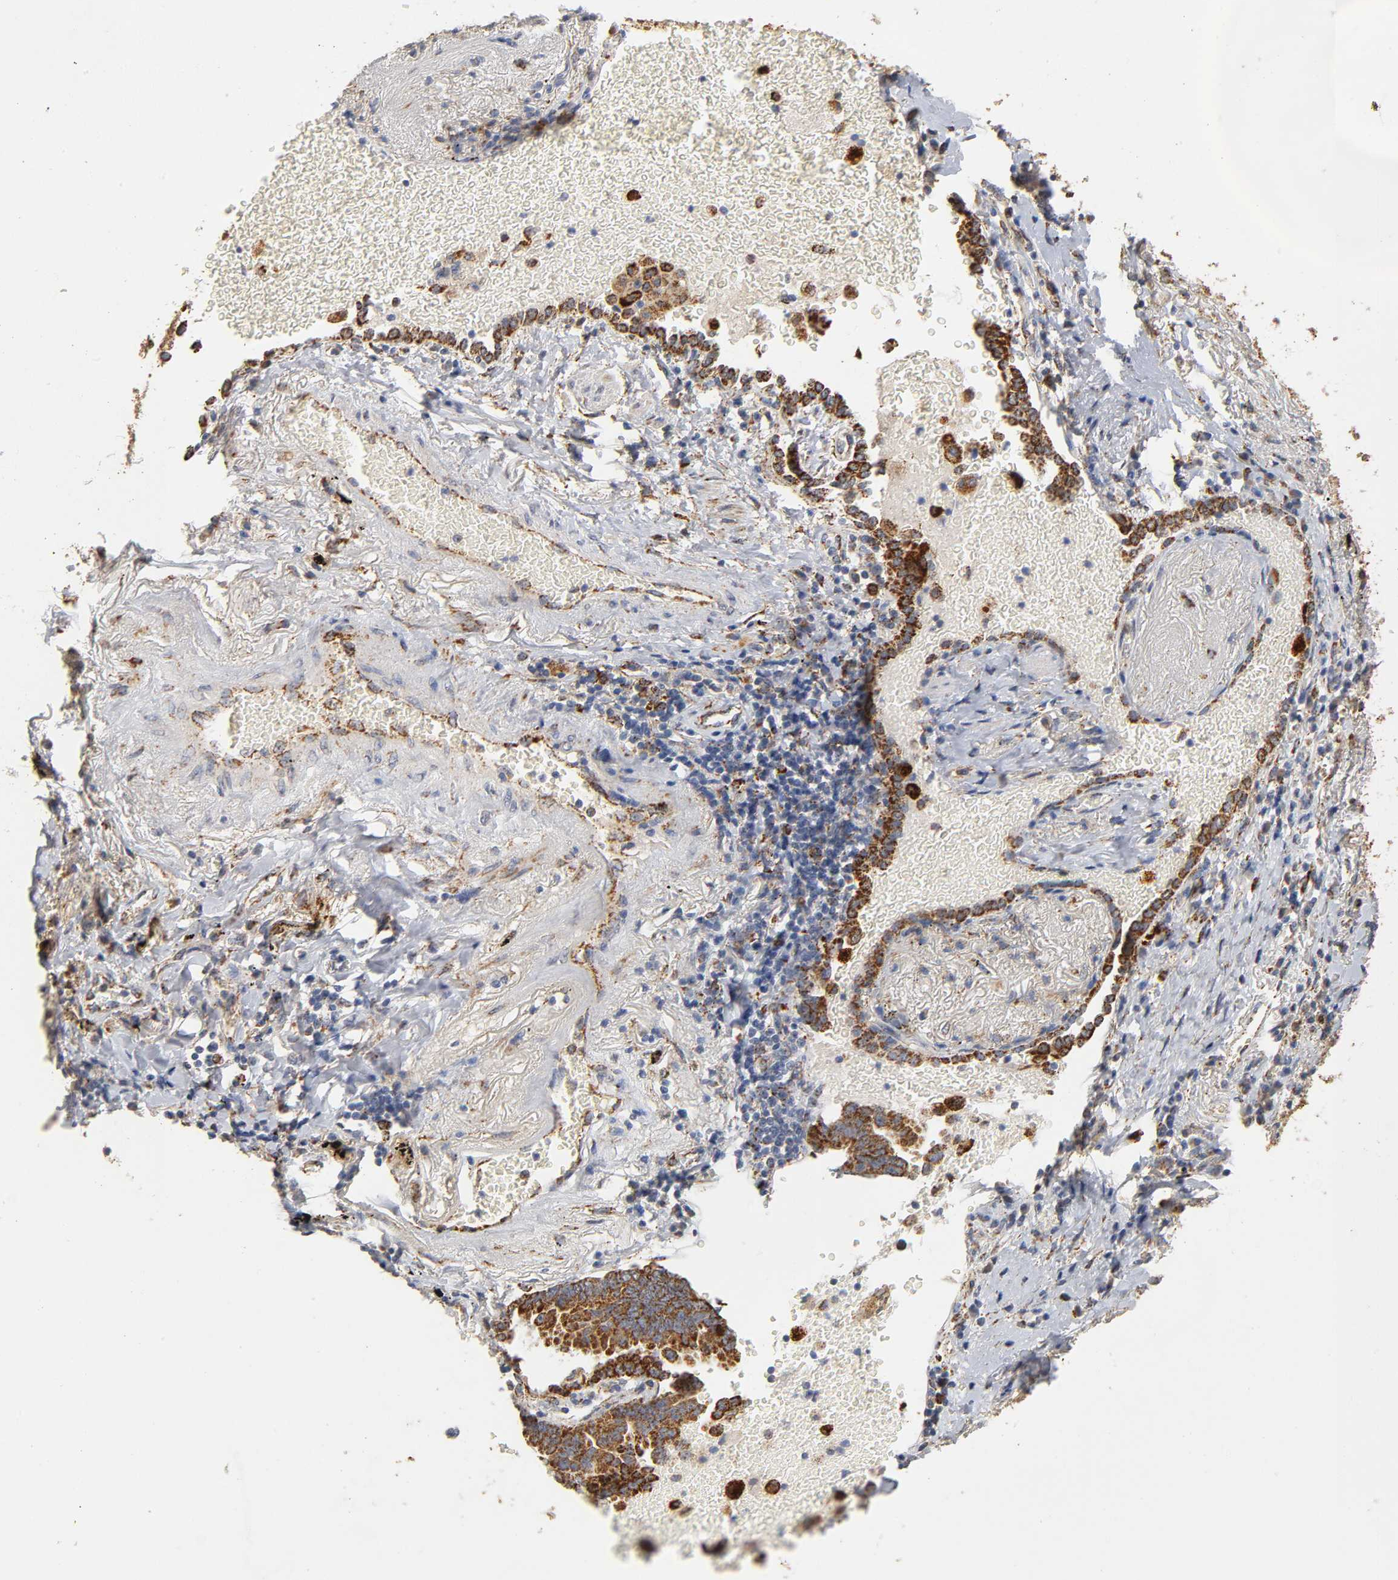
{"staining": {"intensity": "strong", "quantity": ">75%", "location": "cytoplasmic/membranous"}, "tissue": "lung cancer", "cell_type": "Tumor cells", "image_type": "cancer", "snomed": [{"axis": "morphology", "description": "Adenocarcinoma, NOS"}, {"axis": "topography", "description": "Lung"}], "caption": "Human lung cancer stained with a brown dye reveals strong cytoplasmic/membranous positive staining in about >75% of tumor cells.", "gene": "ISG15", "patient": {"sex": "female", "age": 64}}